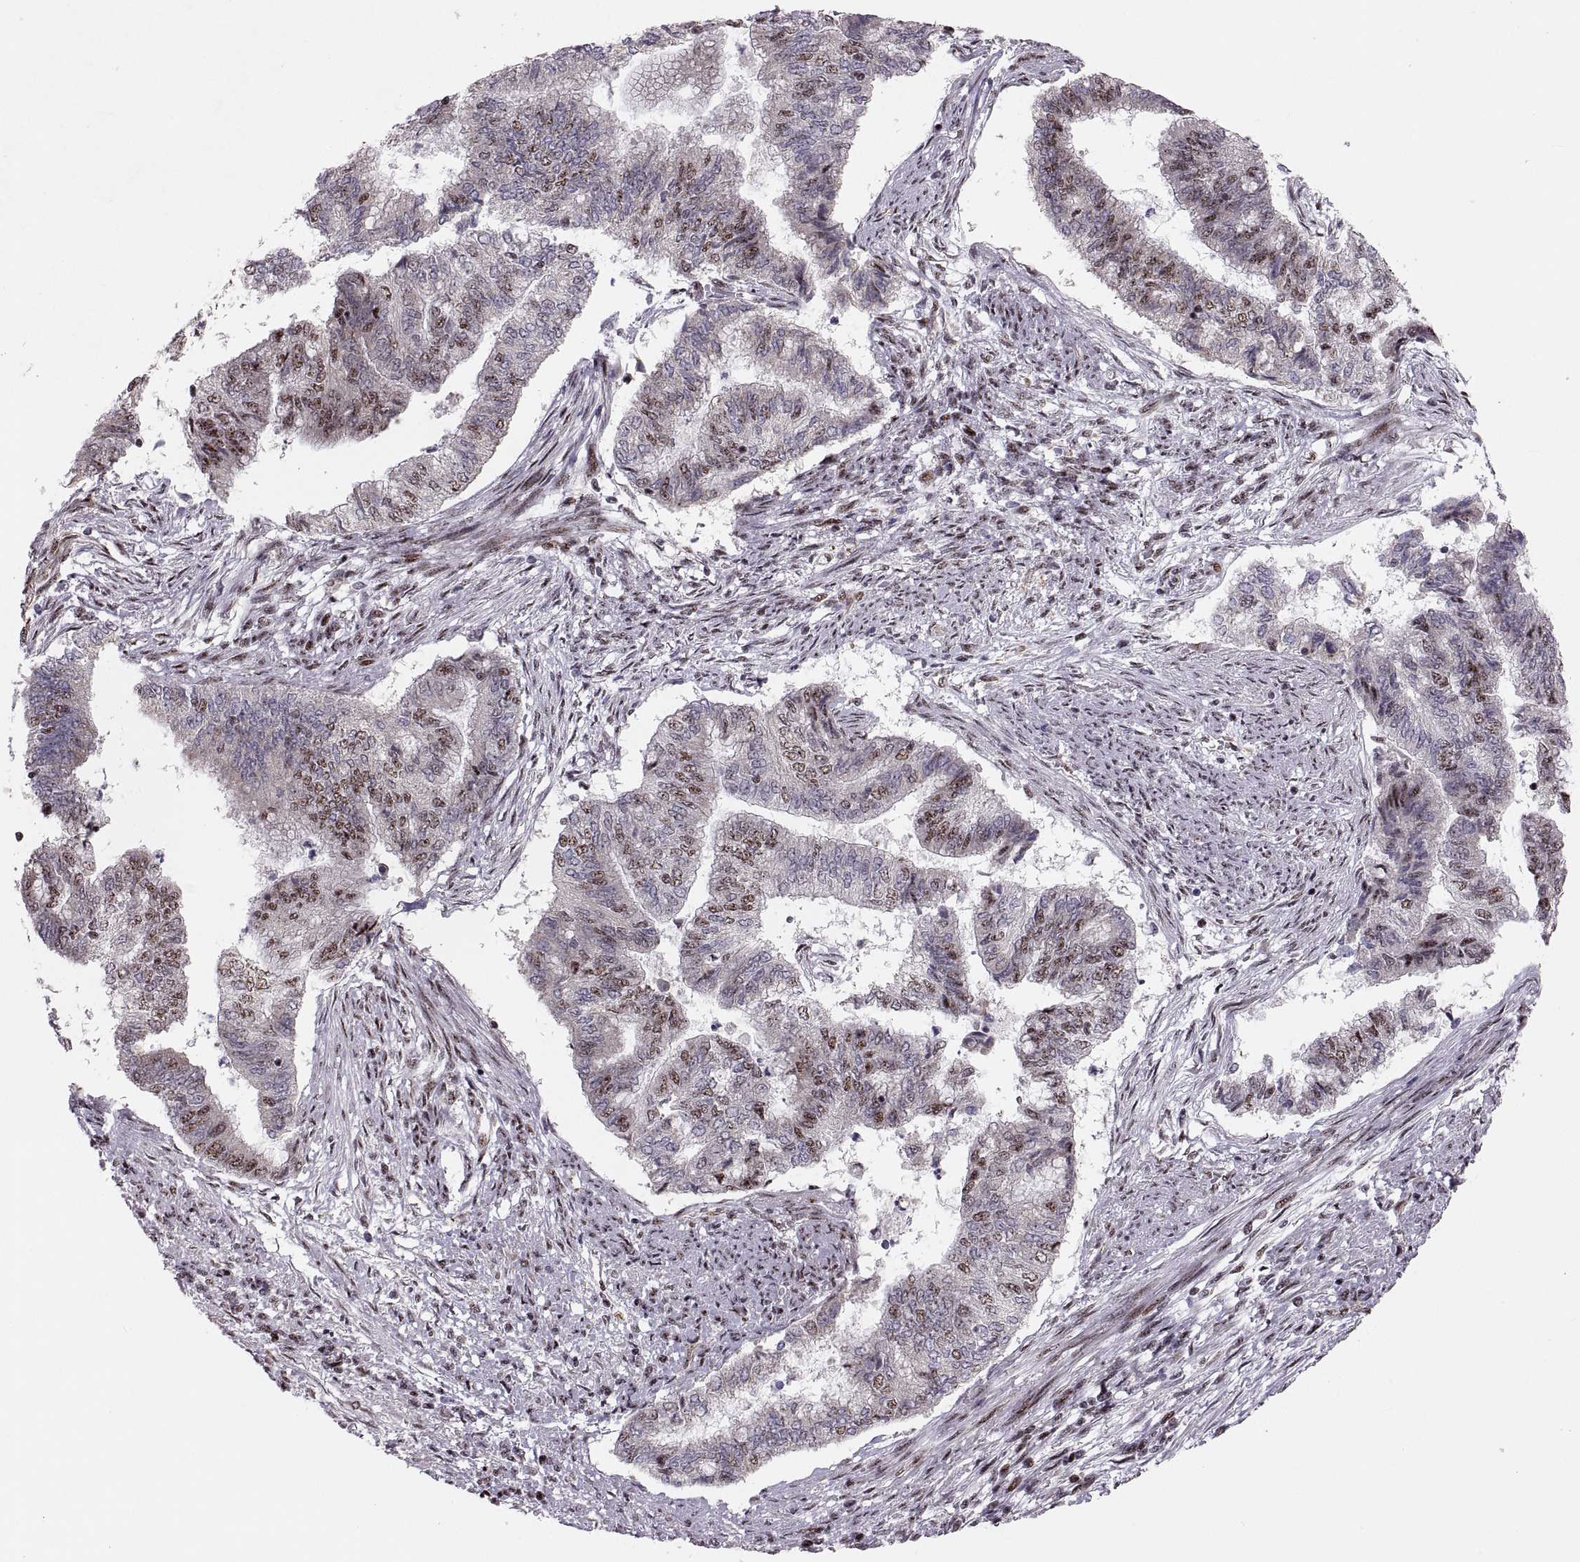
{"staining": {"intensity": "moderate", "quantity": "<25%", "location": "nuclear"}, "tissue": "endometrial cancer", "cell_type": "Tumor cells", "image_type": "cancer", "snomed": [{"axis": "morphology", "description": "Adenocarcinoma, NOS"}, {"axis": "topography", "description": "Endometrium"}], "caption": "IHC (DAB) staining of human endometrial cancer shows moderate nuclear protein positivity in approximately <25% of tumor cells.", "gene": "ZCCHC17", "patient": {"sex": "female", "age": 65}}